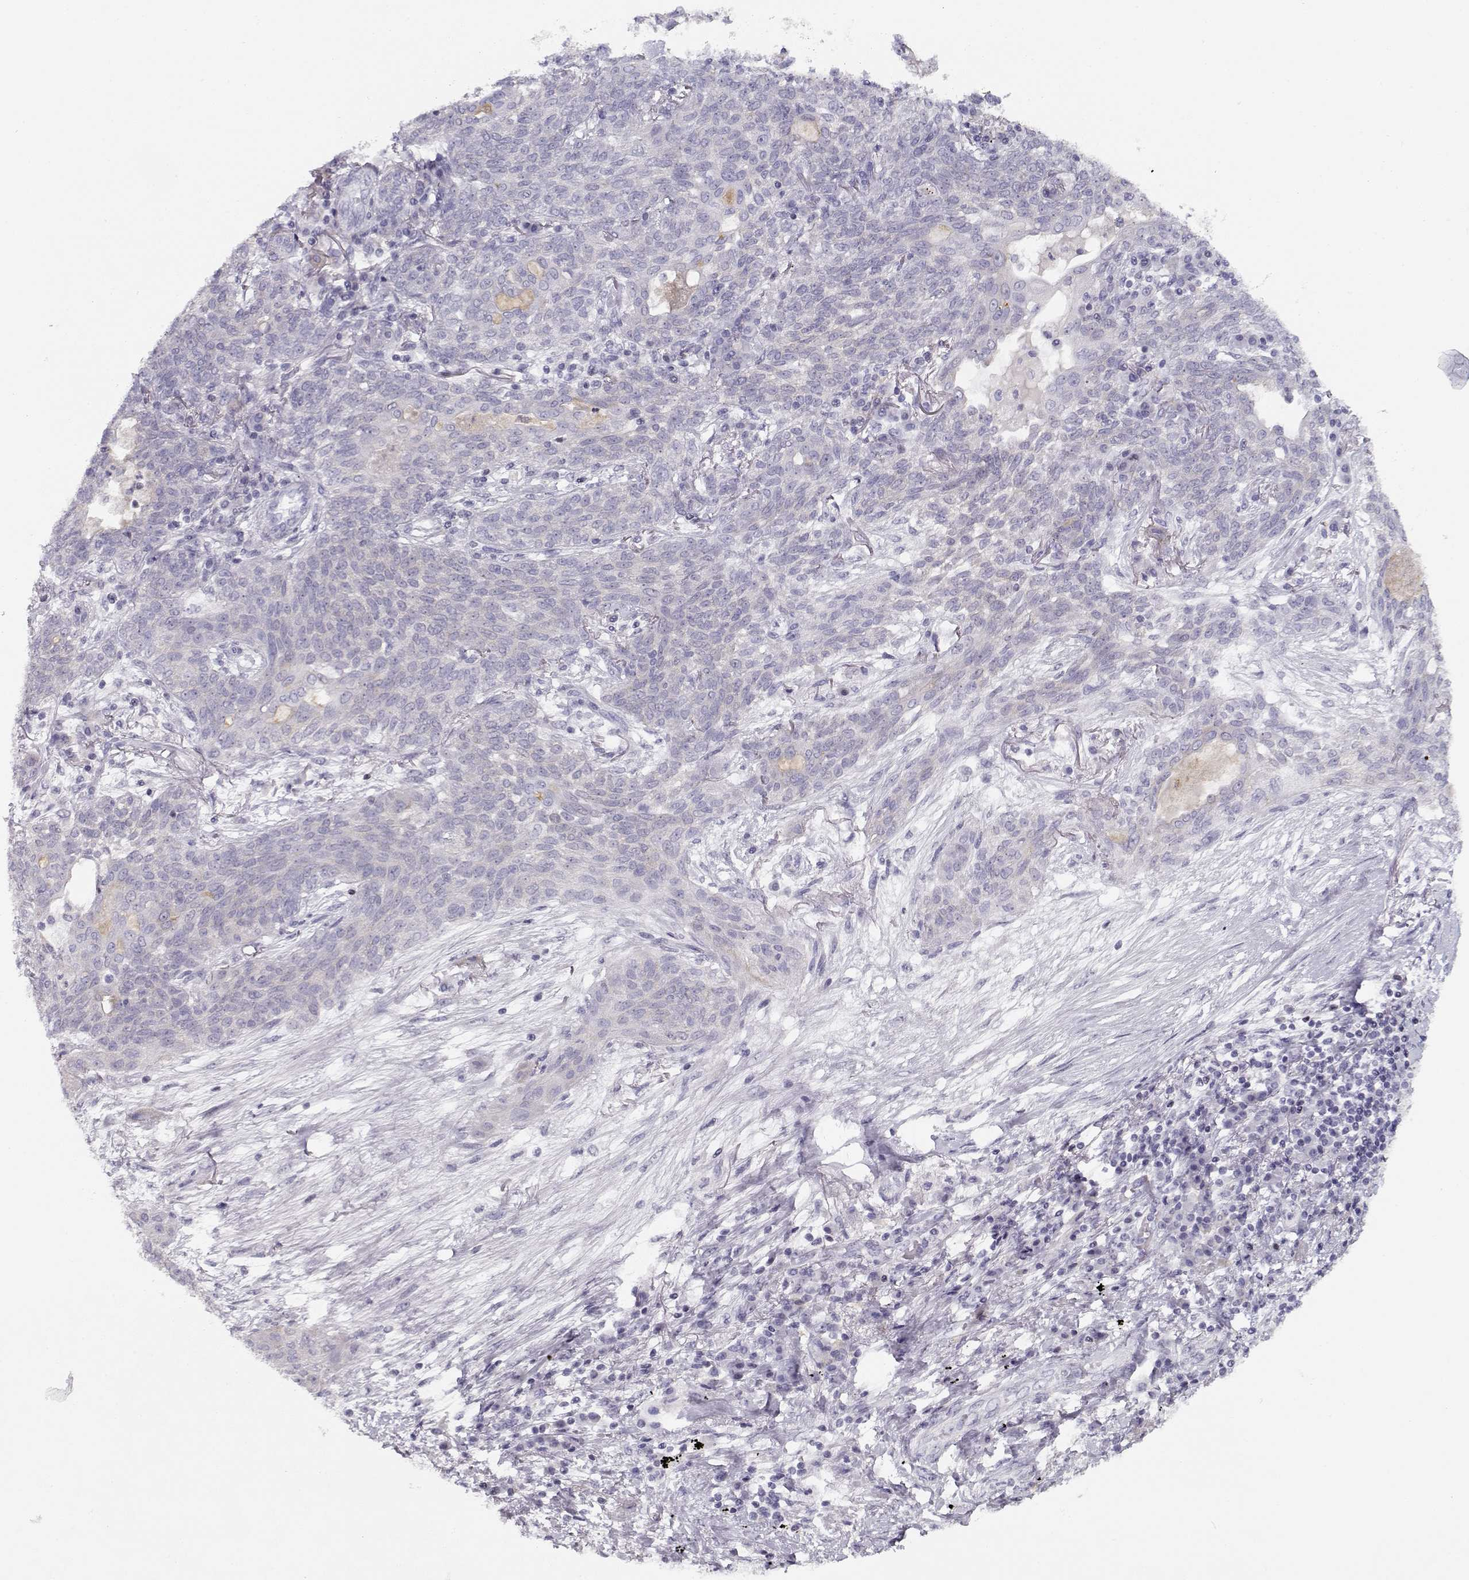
{"staining": {"intensity": "negative", "quantity": "none", "location": "none"}, "tissue": "lung cancer", "cell_type": "Tumor cells", "image_type": "cancer", "snomed": [{"axis": "morphology", "description": "Squamous cell carcinoma, NOS"}, {"axis": "topography", "description": "Lung"}], "caption": "High magnification brightfield microscopy of lung cancer (squamous cell carcinoma) stained with DAB (3,3'-diaminobenzidine) (brown) and counterstained with hematoxylin (blue): tumor cells show no significant staining. The staining was performed using DAB (3,3'-diaminobenzidine) to visualize the protein expression in brown, while the nuclei were stained in blue with hematoxylin (Magnification: 20x).", "gene": "CRX", "patient": {"sex": "female", "age": 70}}